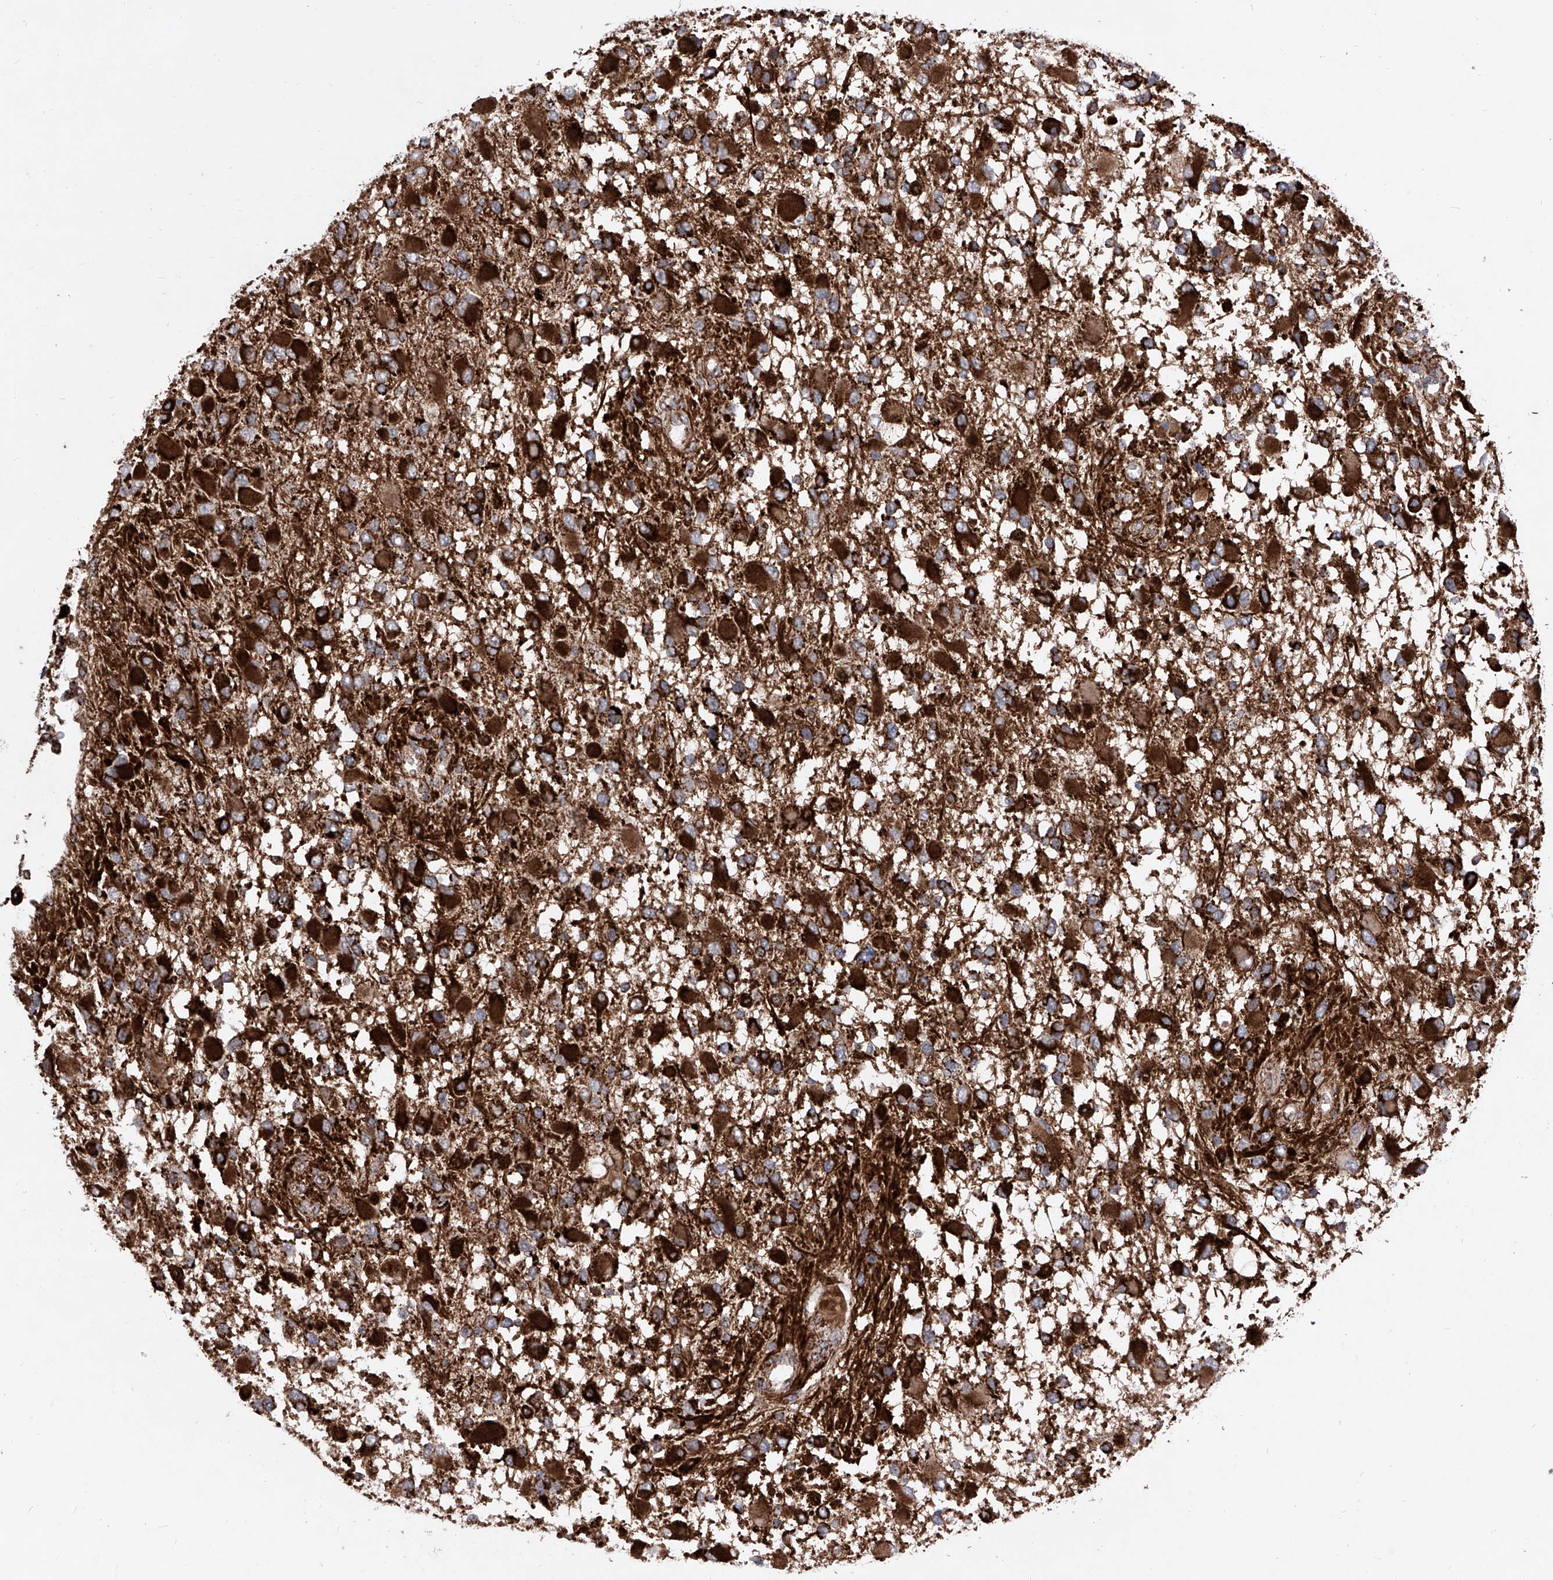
{"staining": {"intensity": "strong", "quantity": ">75%", "location": "cytoplasmic/membranous"}, "tissue": "glioma", "cell_type": "Tumor cells", "image_type": "cancer", "snomed": [{"axis": "morphology", "description": "Glioma, malignant, High grade"}, {"axis": "topography", "description": "Brain"}], "caption": "High-grade glioma (malignant) stained with a brown dye demonstrates strong cytoplasmic/membranous positive staining in about >75% of tumor cells.", "gene": "SEMA6A", "patient": {"sex": "male", "age": 53}}